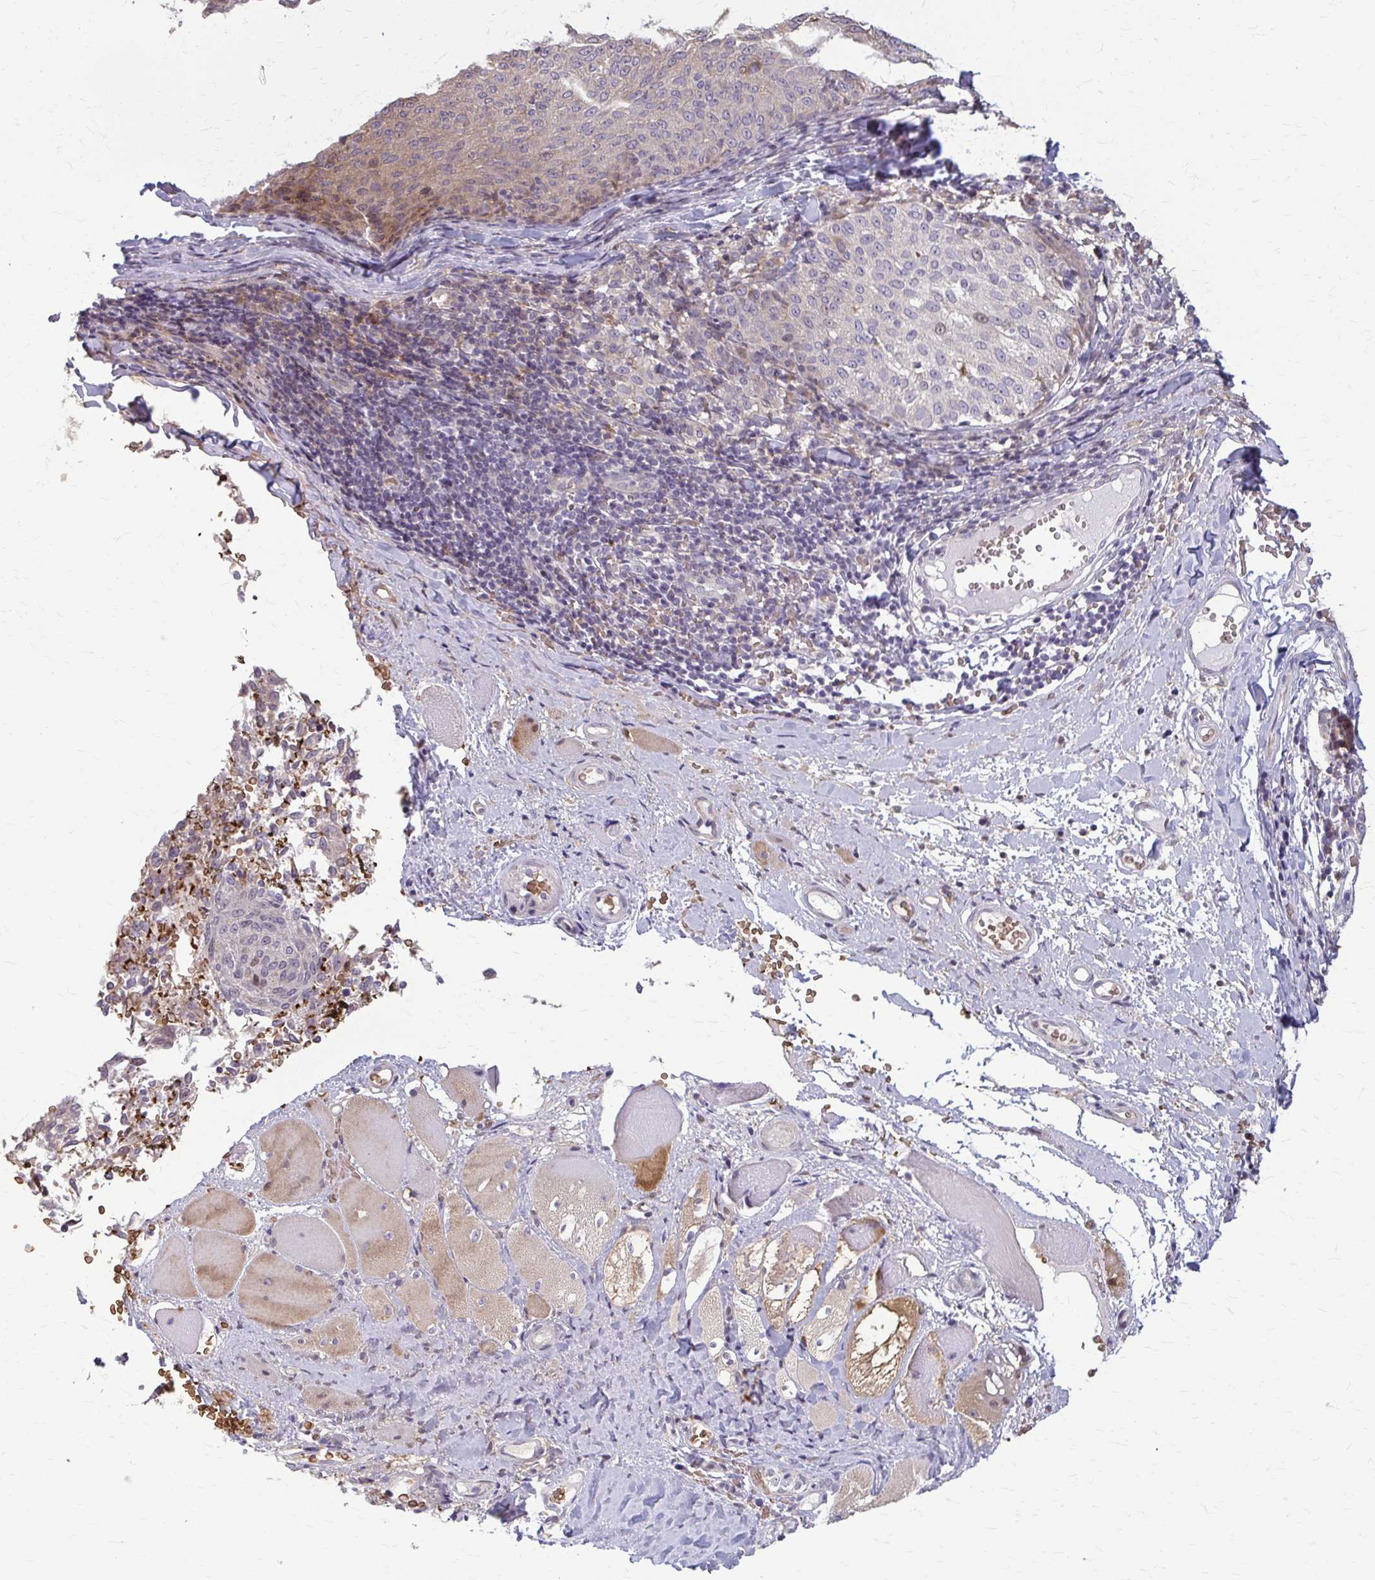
{"staining": {"intensity": "weak", "quantity": "<25%", "location": "cytoplasmic/membranous"}, "tissue": "melanoma", "cell_type": "Tumor cells", "image_type": "cancer", "snomed": [{"axis": "morphology", "description": "Malignant melanoma, NOS"}, {"axis": "topography", "description": "Skin"}], "caption": "Micrograph shows no protein positivity in tumor cells of malignant melanoma tissue.", "gene": "ZNF34", "patient": {"sex": "female", "age": 72}}